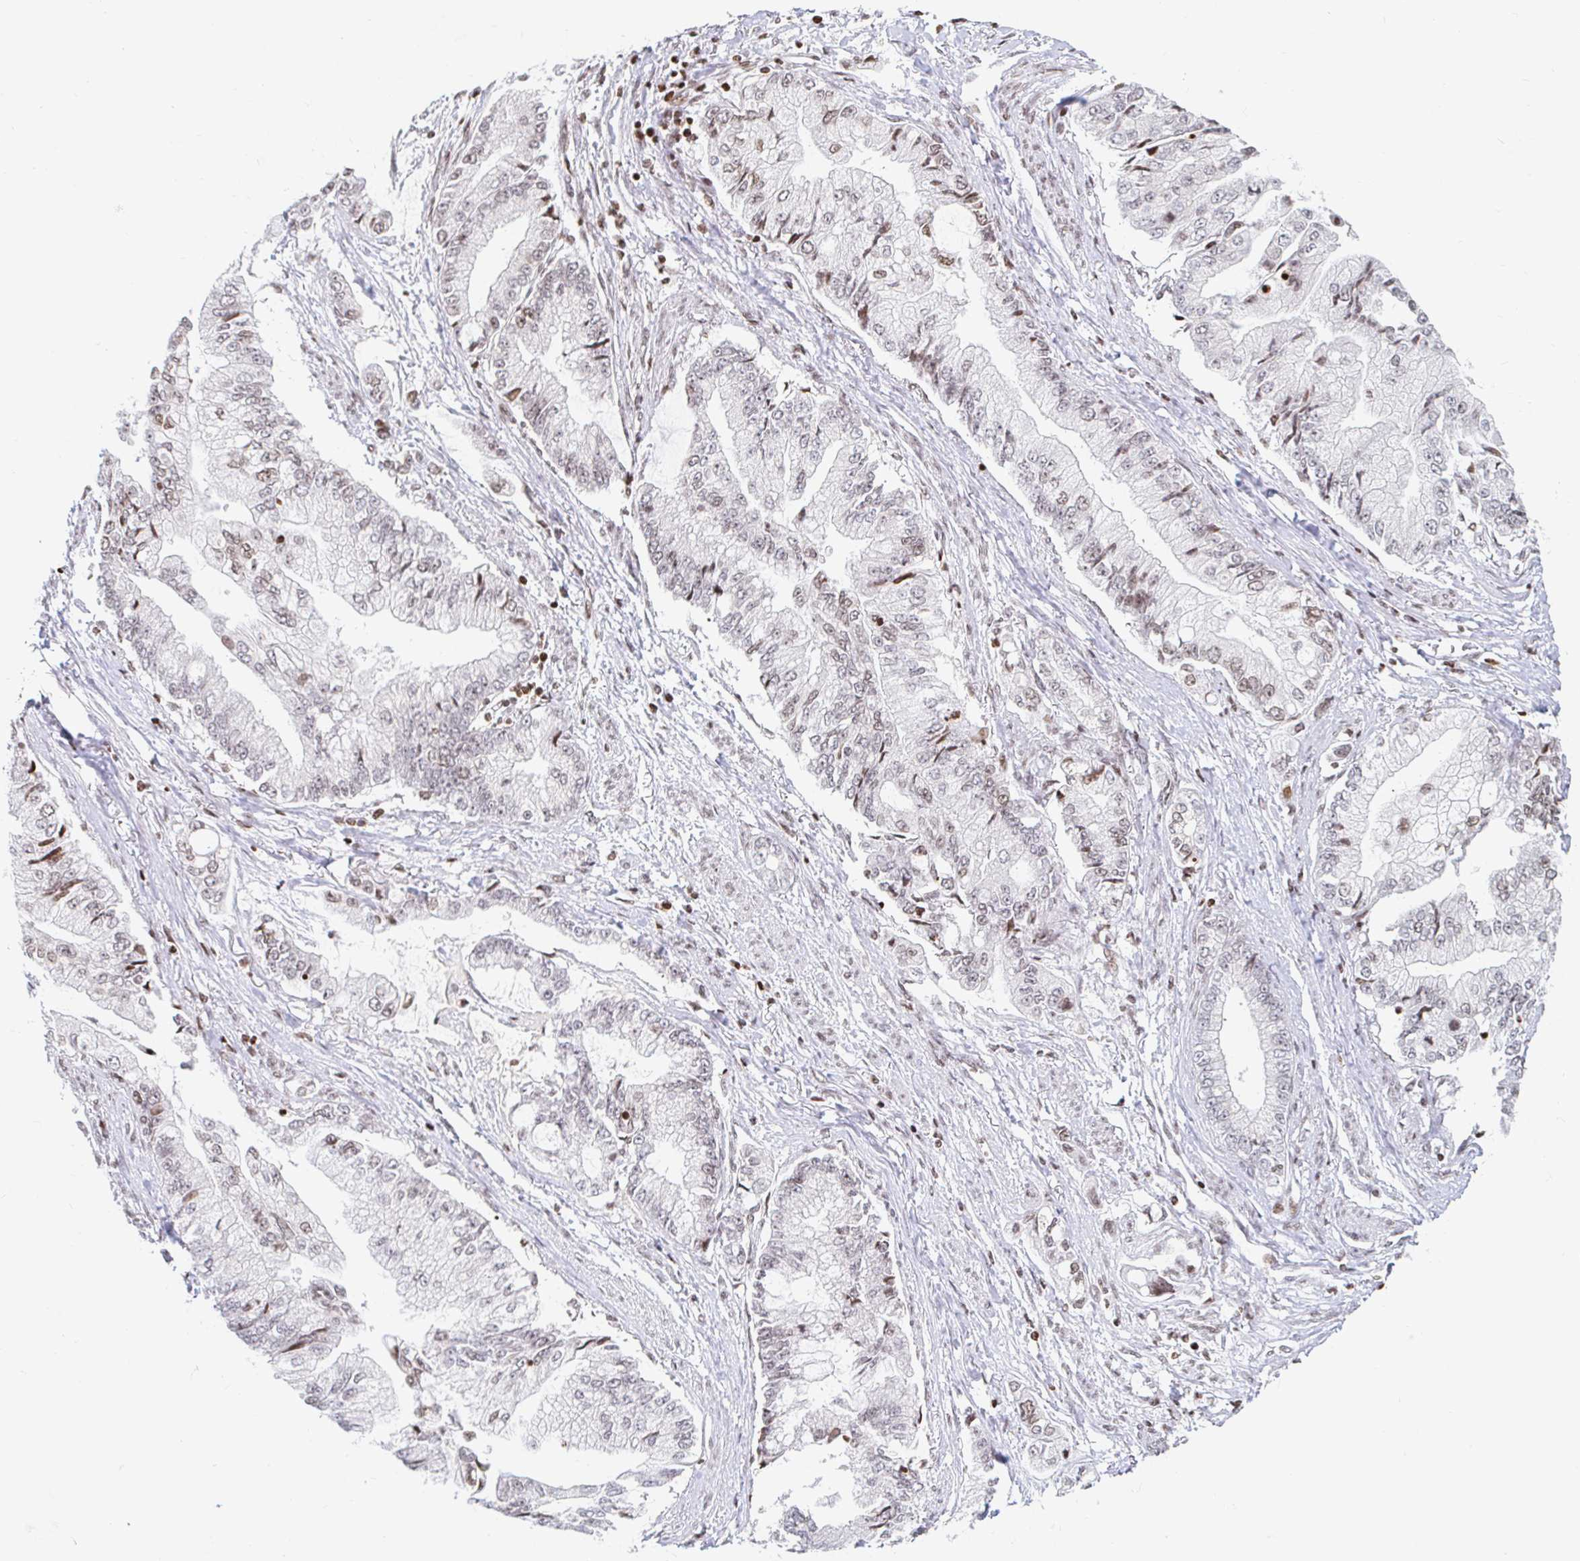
{"staining": {"intensity": "weak", "quantity": "25%-75%", "location": "nuclear"}, "tissue": "stomach cancer", "cell_type": "Tumor cells", "image_type": "cancer", "snomed": [{"axis": "morphology", "description": "Adenocarcinoma, NOS"}, {"axis": "topography", "description": "Stomach, upper"}], "caption": "Immunohistochemical staining of stomach cancer (adenocarcinoma) demonstrates weak nuclear protein positivity in approximately 25%-75% of tumor cells. The staining was performed using DAB, with brown indicating positive protein expression. Nuclei are stained blue with hematoxylin.", "gene": "HOXC10", "patient": {"sex": "female", "age": 74}}